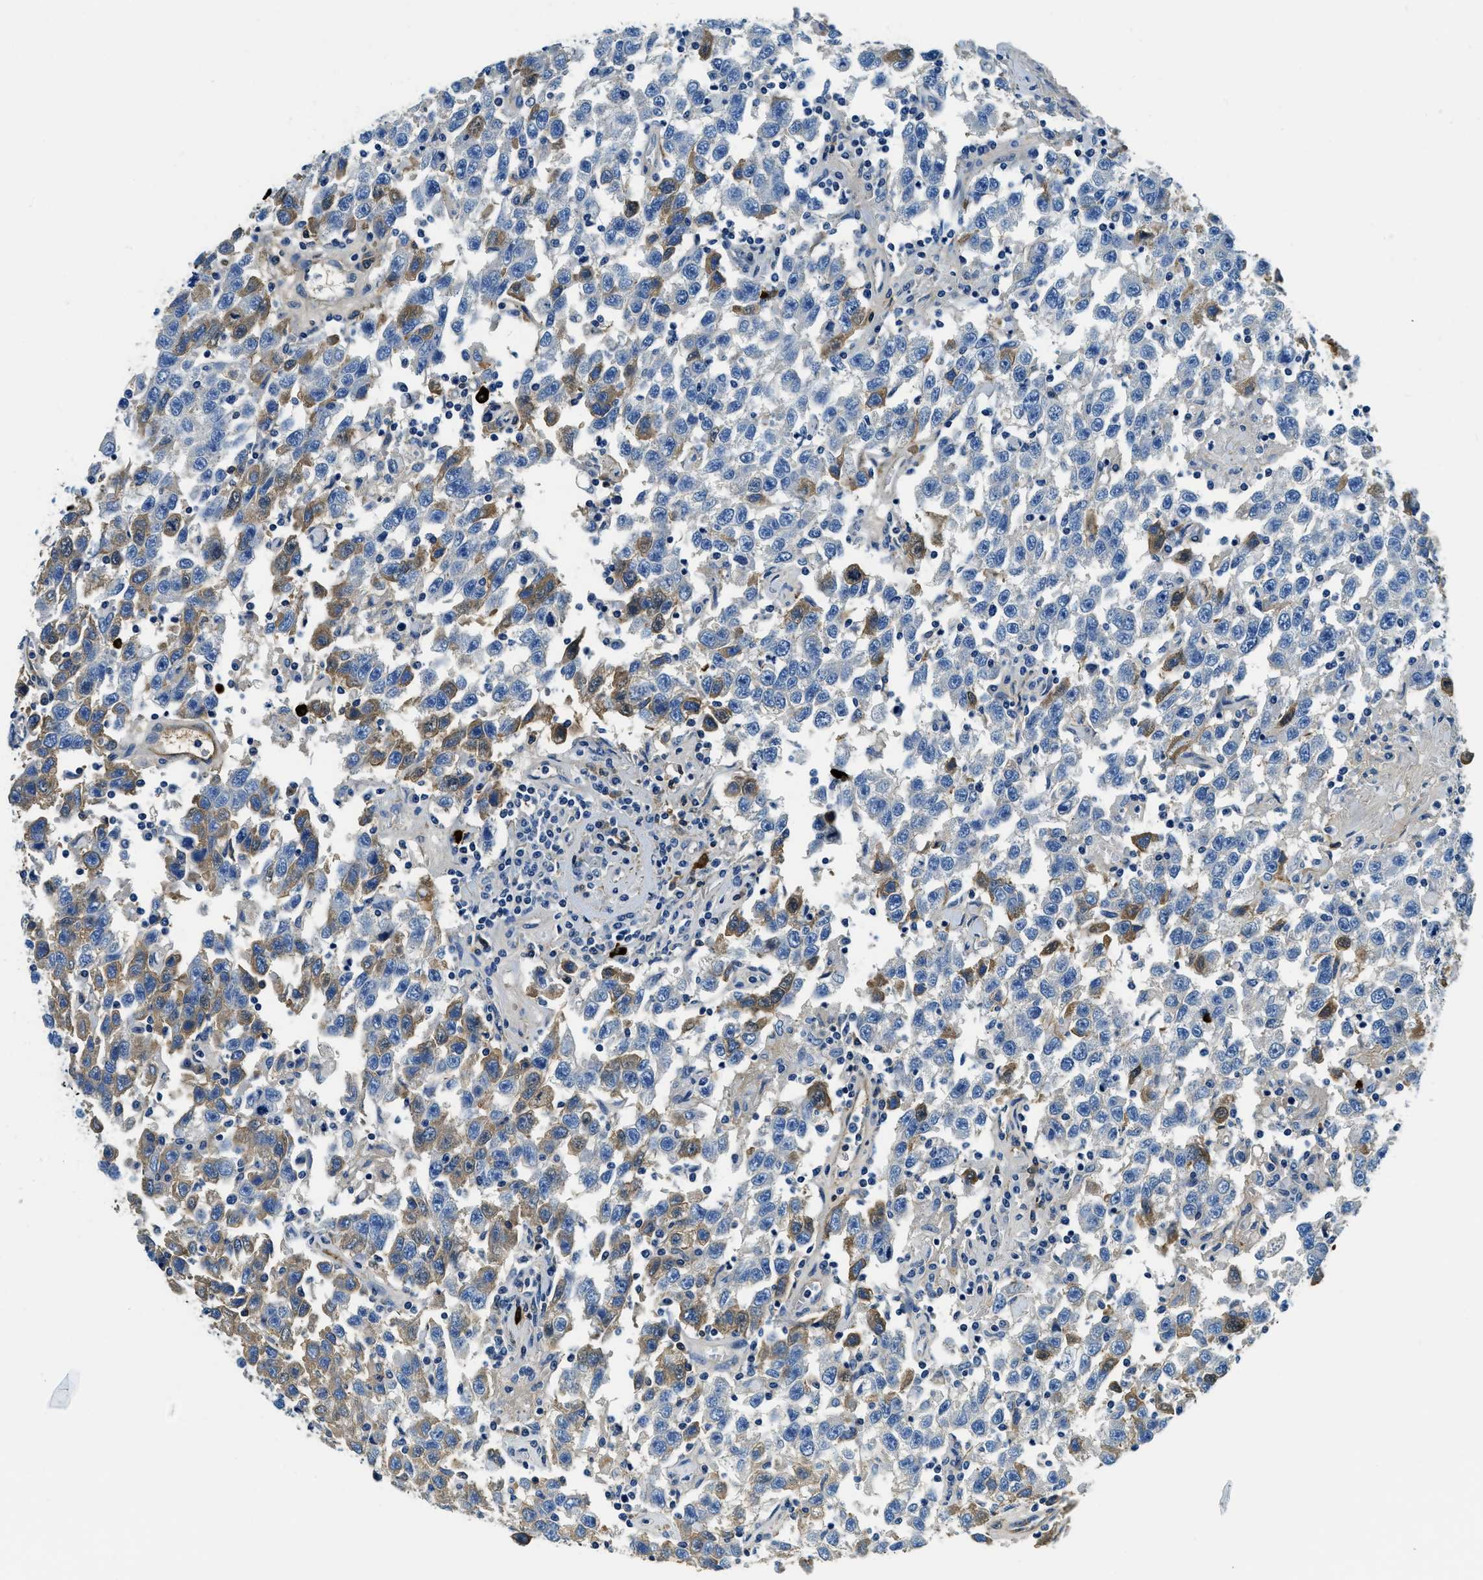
{"staining": {"intensity": "moderate", "quantity": "25%-75%", "location": "cytoplasmic/membranous"}, "tissue": "testis cancer", "cell_type": "Tumor cells", "image_type": "cancer", "snomed": [{"axis": "morphology", "description": "Seminoma, NOS"}, {"axis": "topography", "description": "Testis"}], "caption": "Immunohistochemical staining of testis seminoma demonstrates moderate cytoplasmic/membranous protein positivity in about 25%-75% of tumor cells. (Brightfield microscopy of DAB IHC at high magnification).", "gene": "TMEM186", "patient": {"sex": "male", "age": 41}}